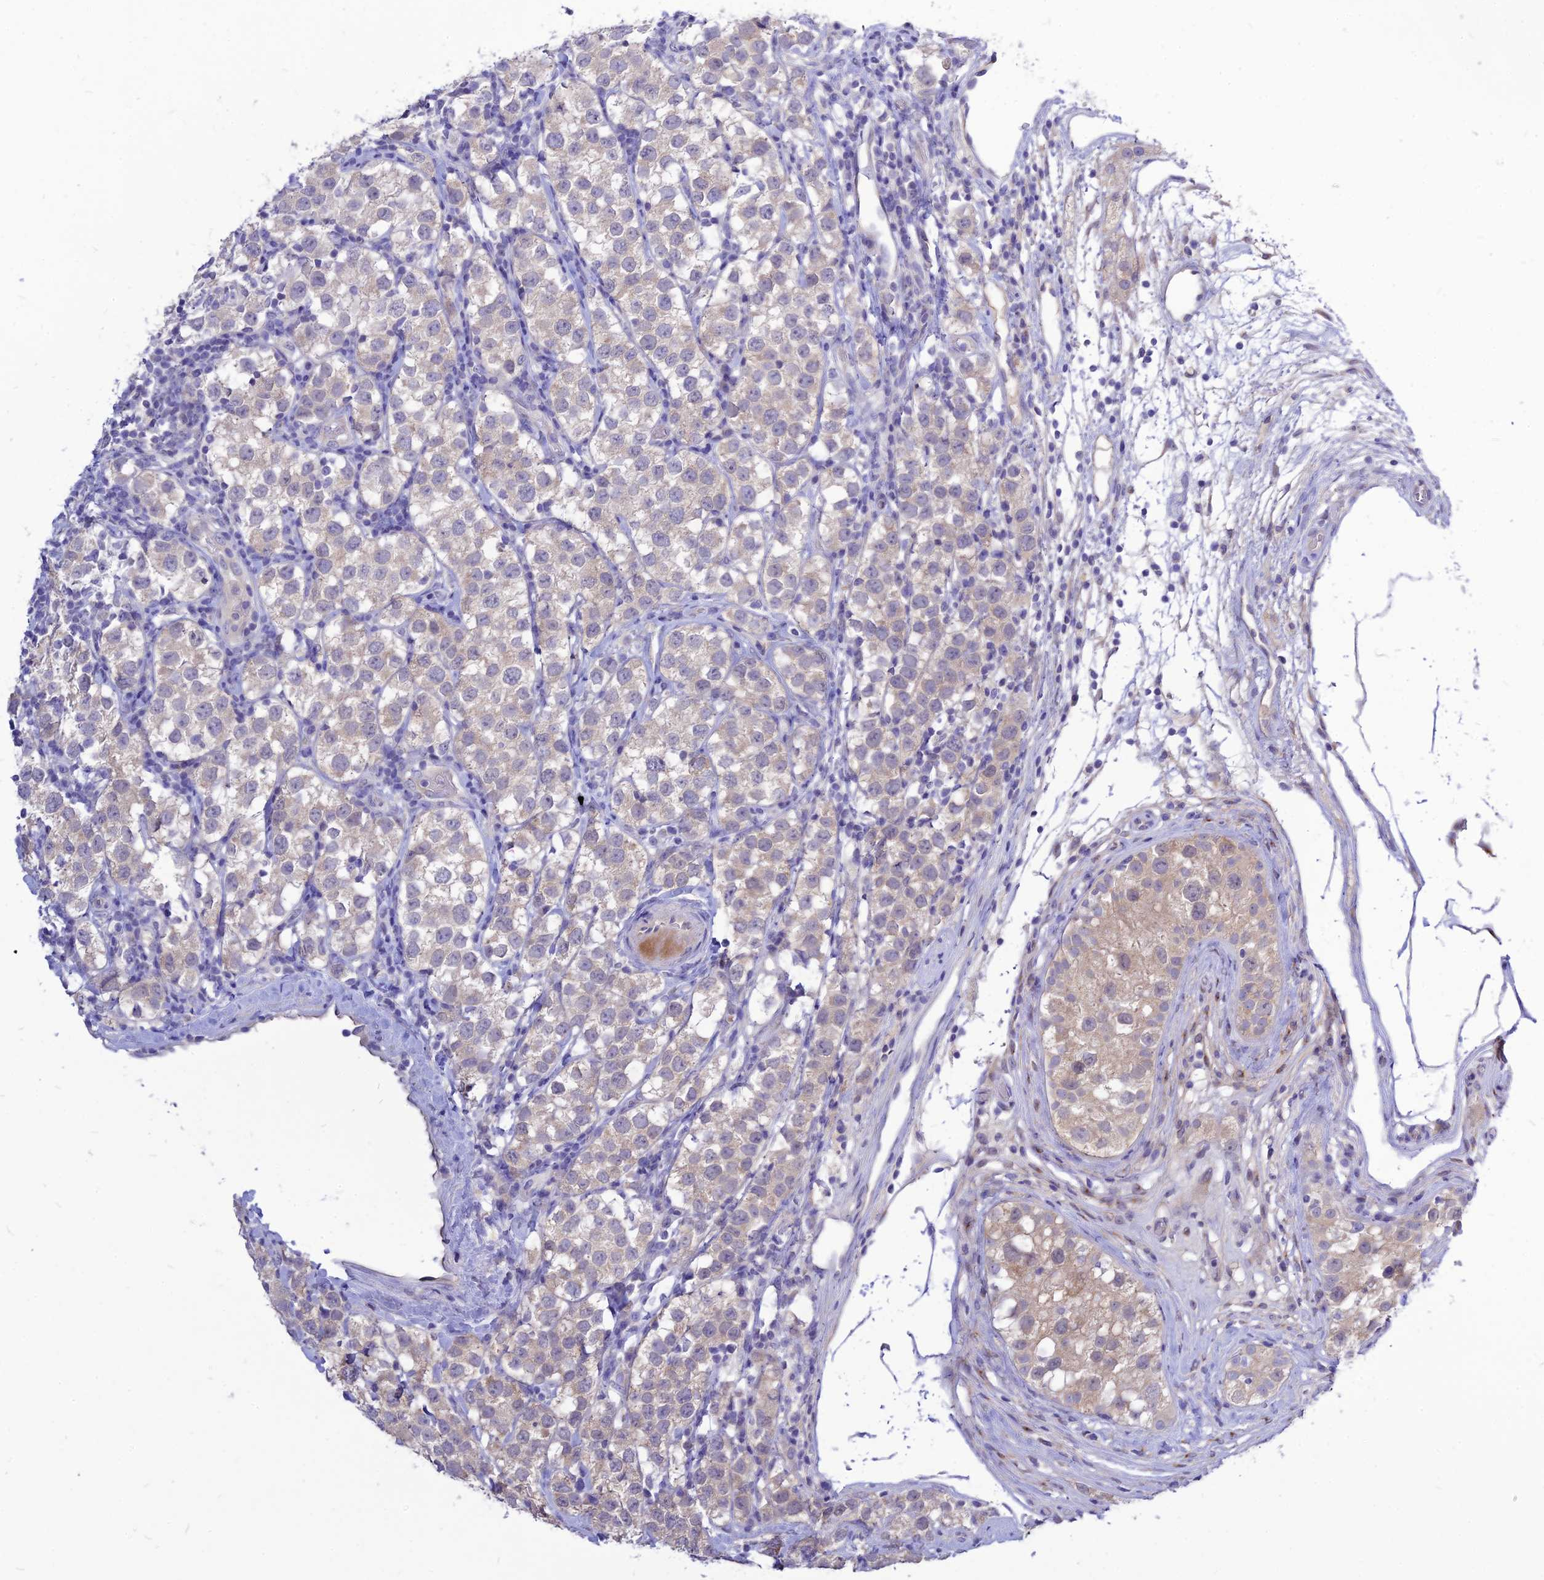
{"staining": {"intensity": "weak", "quantity": "<25%", "location": "cytoplasmic/membranous"}, "tissue": "testis cancer", "cell_type": "Tumor cells", "image_type": "cancer", "snomed": [{"axis": "morphology", "description": "Seminoma, NOS"}, {"axis": "topography", "description": "Testis"}], "caption": "Protein analysis of testis cancer exhibits no significant positivity in tumor cells.", "gene": "CZIB", "patient": {"sex": "male", "age": 34}}